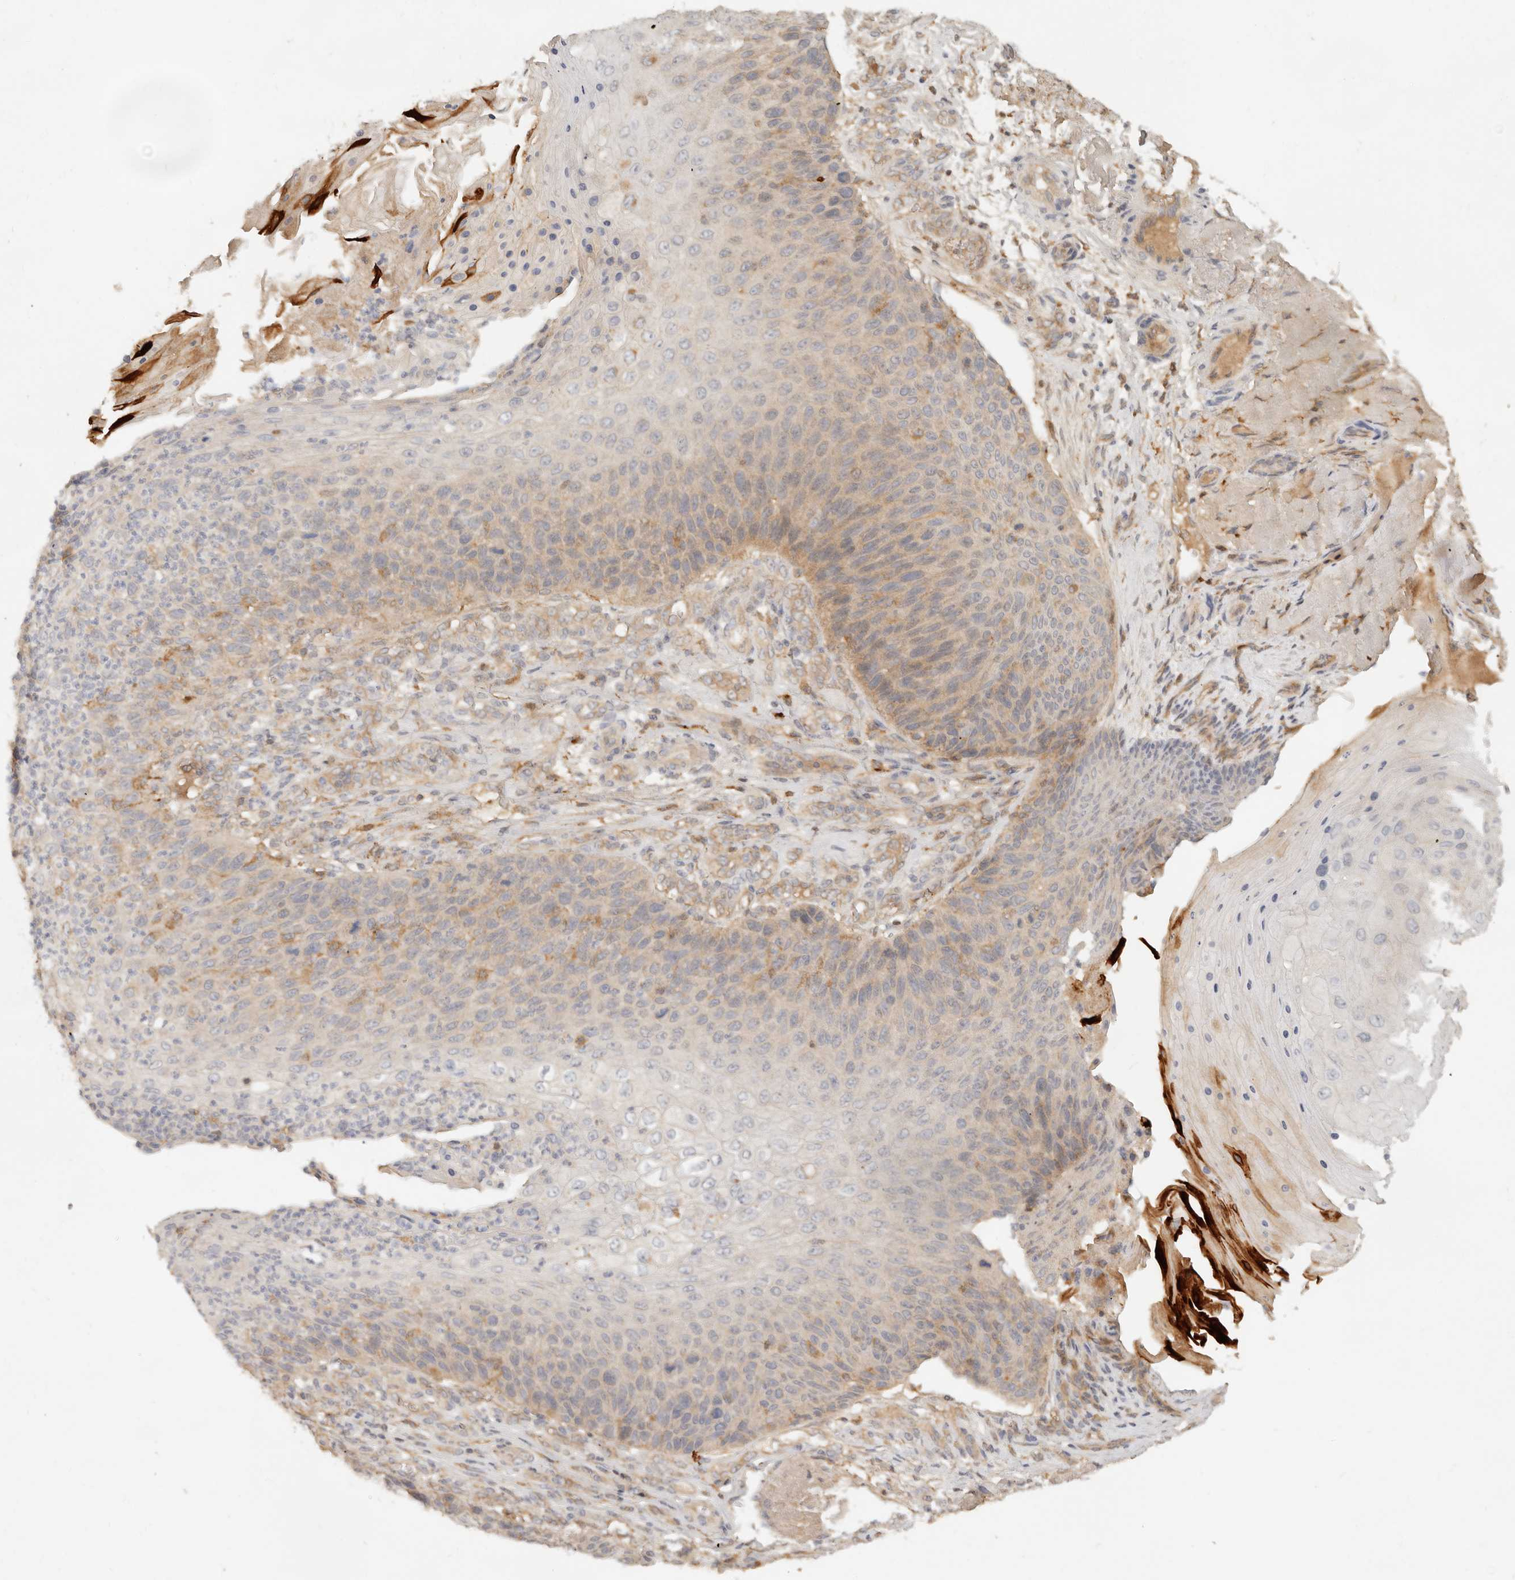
{"staining": {"intensity": "weak", "quantity": "25%-75%", "location": "cytoplasmic/membranous"}, "tissue": "skin cancer", "cell_type": "Tumor cells", "image_type": "cancer", "snomed": [{"axis": "morphology", "description": "Squamous cell carcinoma, NOS"}, {"axis": "topography", "description": "Skin"}], "caption": "Protein analysis of skin cancer (squamous cell carcinoma) tissue displays weak cytoplasmic/membranous positivity in about 25%-75% of tumor cells.", "gene": "NECAP2", "patient": {"sex": "female", "age": 88}}